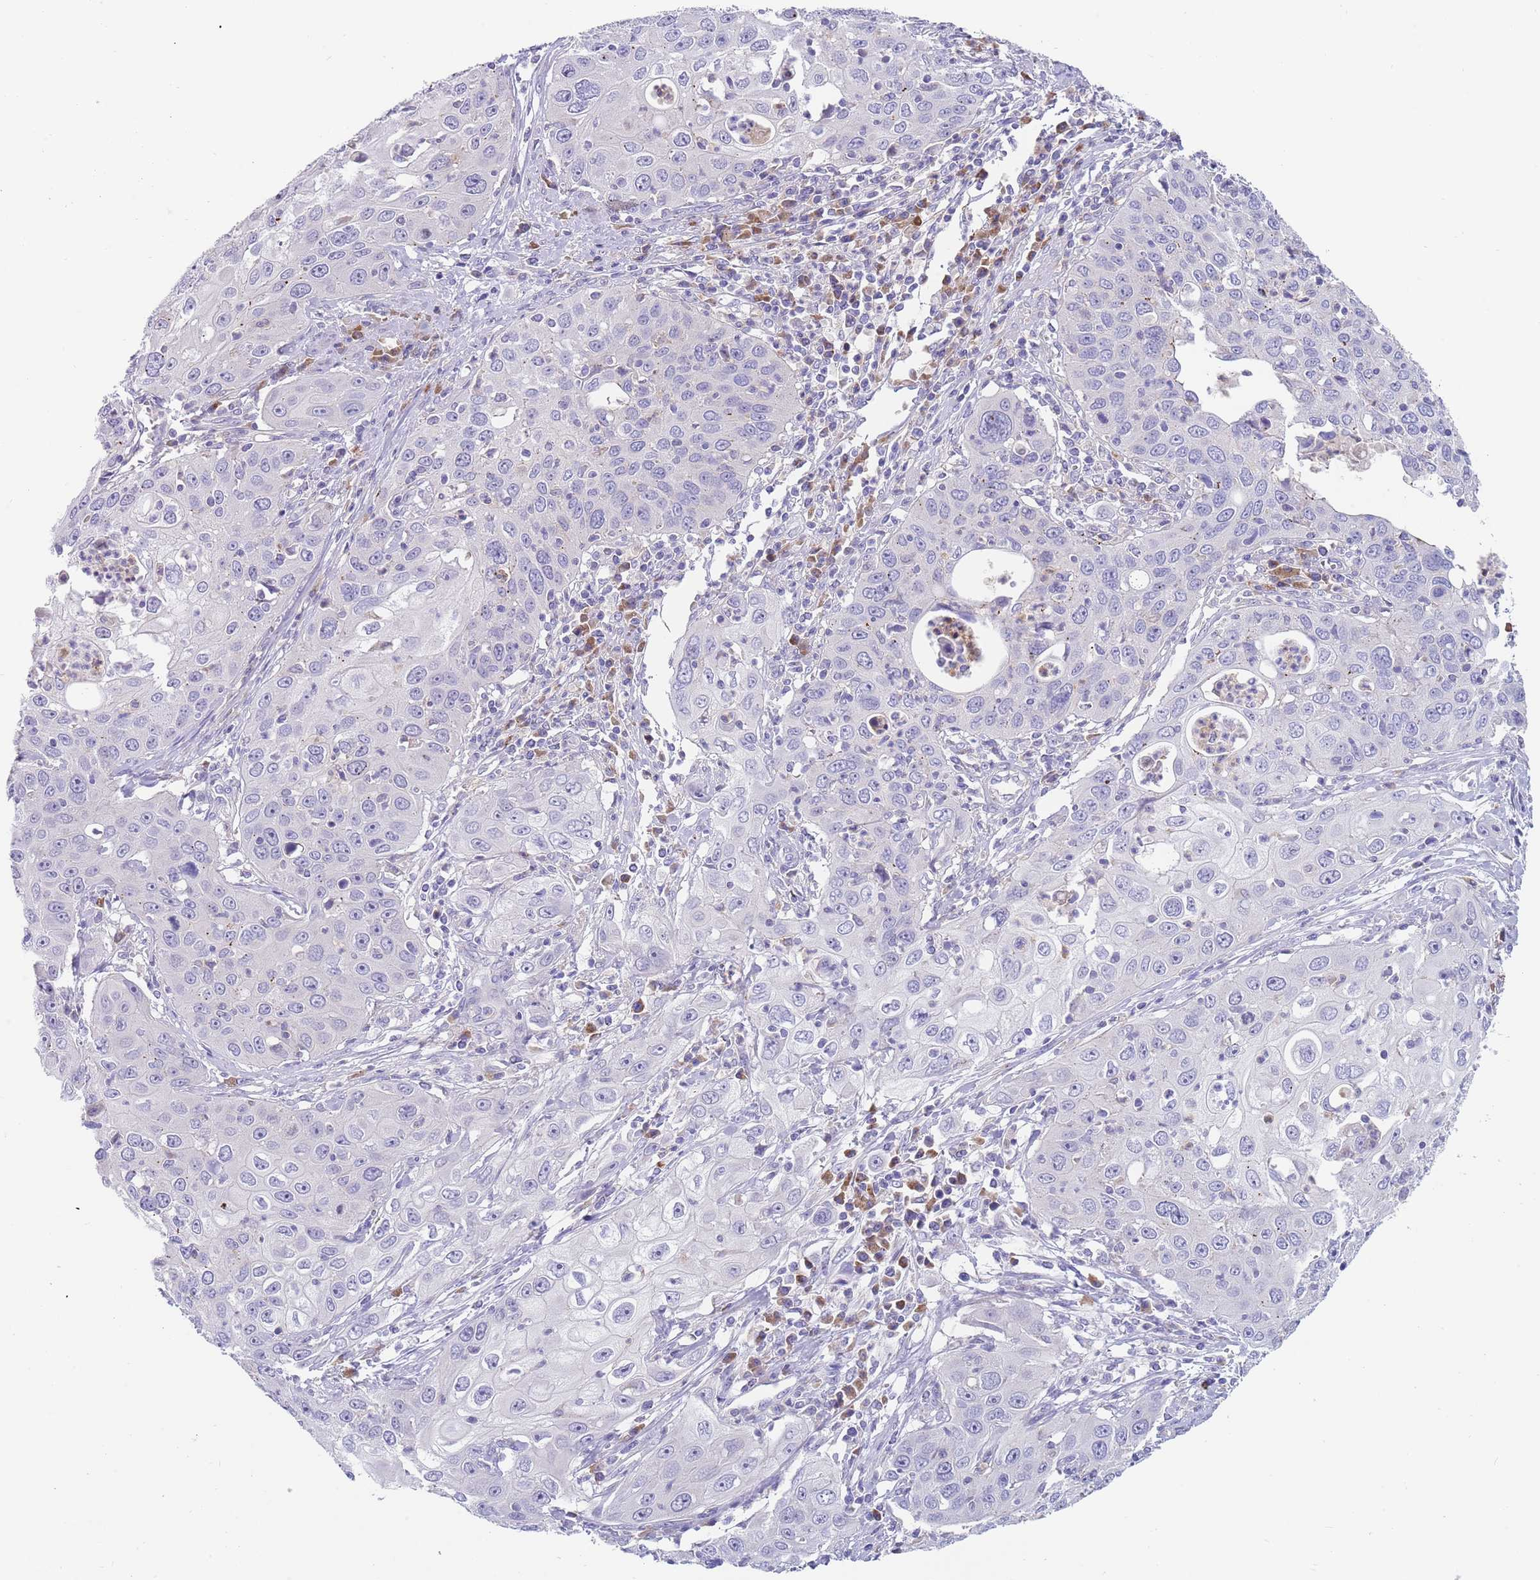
{"staining": {"intensity": "negative", "quantity": "none", "location": "none"}, "tissue": "cervical cancer", "cell_type": "Tumor cells", "image_type": "cancer", "snomed": [{"axis": "morphology", "description": "Squamous cell carcinoma, NOS"}, {"axis": "topography", "description": "Cervix"}], "caption": "A high-resolution photomicrograph shows immunohistochemistry staining of cervical squamous cell carcinoma, which shows no significant positivity in tumor cells.", "gene": "TYW1", "patient": {"sex": "female", "age": 36}}